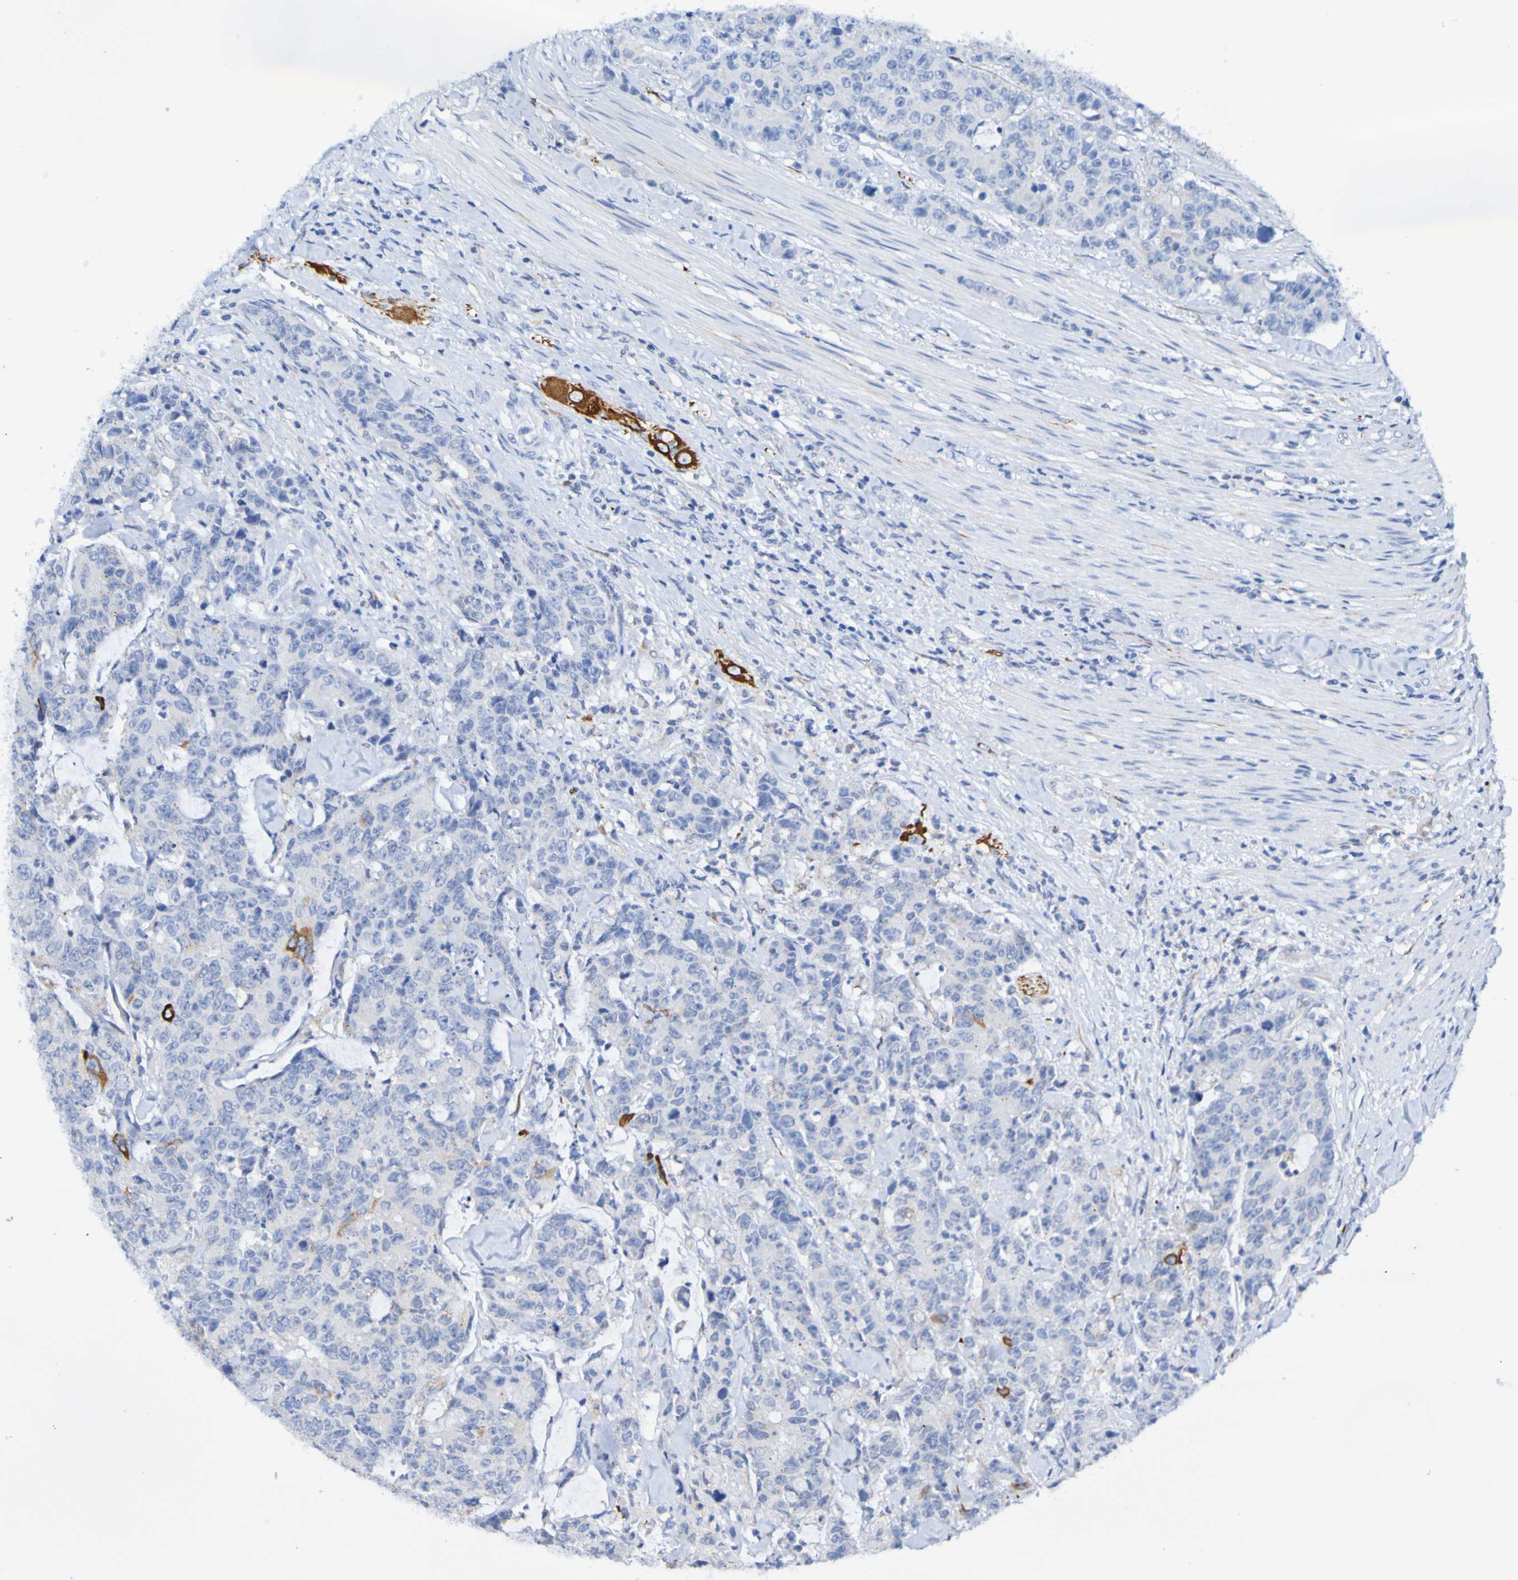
{"staining": {"intensity": "negative", "quantity": "none", "location": "none"}, "tissue": "colorectal cancer", "cell_type": "Tumor cells", "image_type": "cancer", "snomed": [{"axis": "morphology", "description": "Adenocarcinoma, NOS"}, {"axis": "topography", "description": "Colon"}], "caption": "Protein analysis of colorectal adenocarcinoma exhibits no significant staining in tumor cells.", "gene": "SEZ6", "patient": {"sex": "female", "age": 86}}